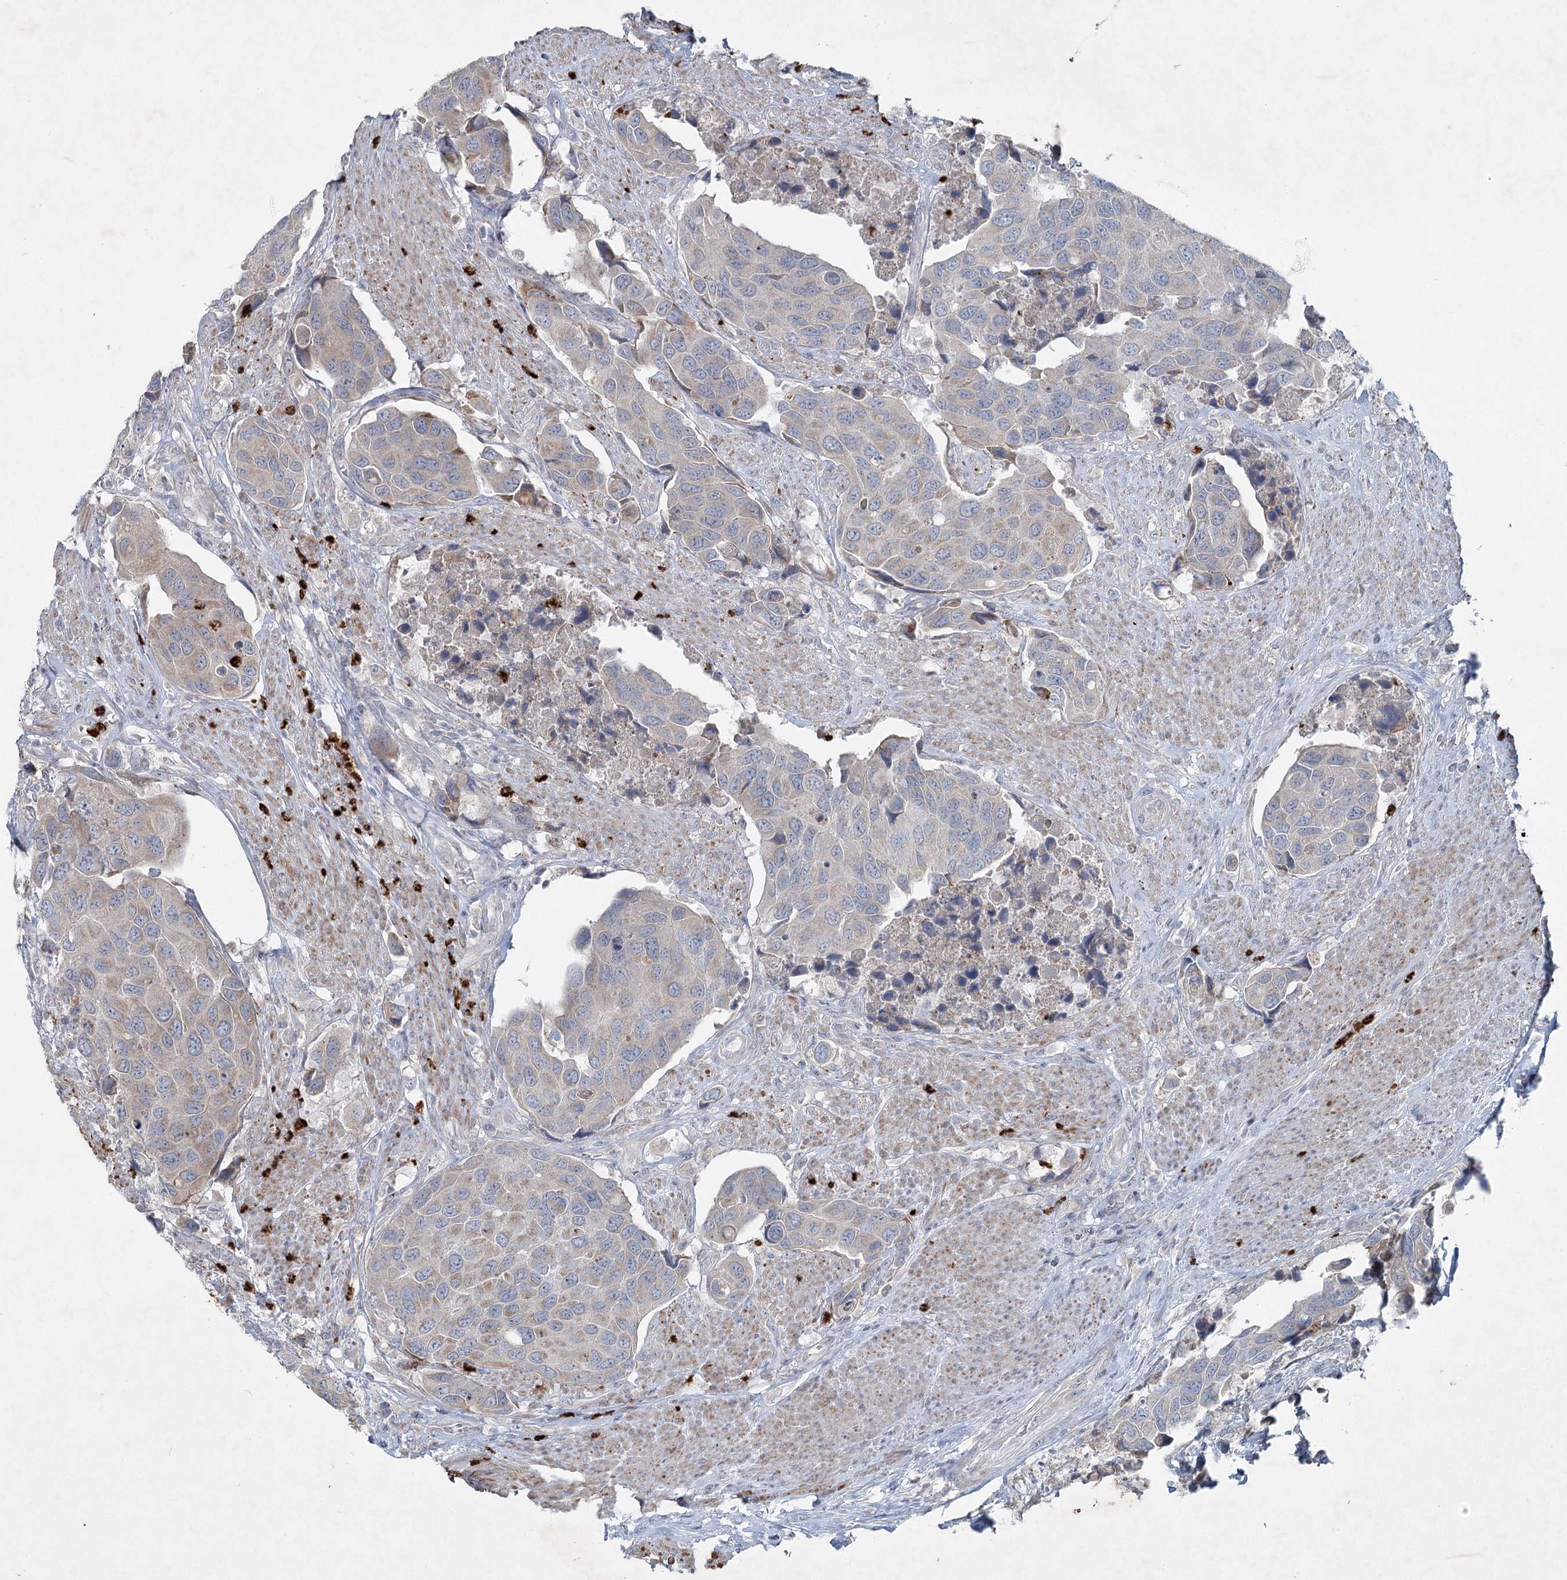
{"staining": {"intensity": "negative", "quantity": "none", "location": "none"}, "tissue": "urothelial cancer", "cell_type": "Tumor cells", "image_type": "cancer", "snomed": [{"axis": "morphology", "description": "Urothelial carcinoma, High grade"}, {"axis": "topography", "description": "Urinary bladder"}], "caption": "Immunohistochemistry (IHC) image of human urothelial carcinoma (high-grade) stained for a protein (brown), which shows no staining in tumor cells.", "gene": "PLA2G12A", "patient": {"sex": "male", "age": 74}}